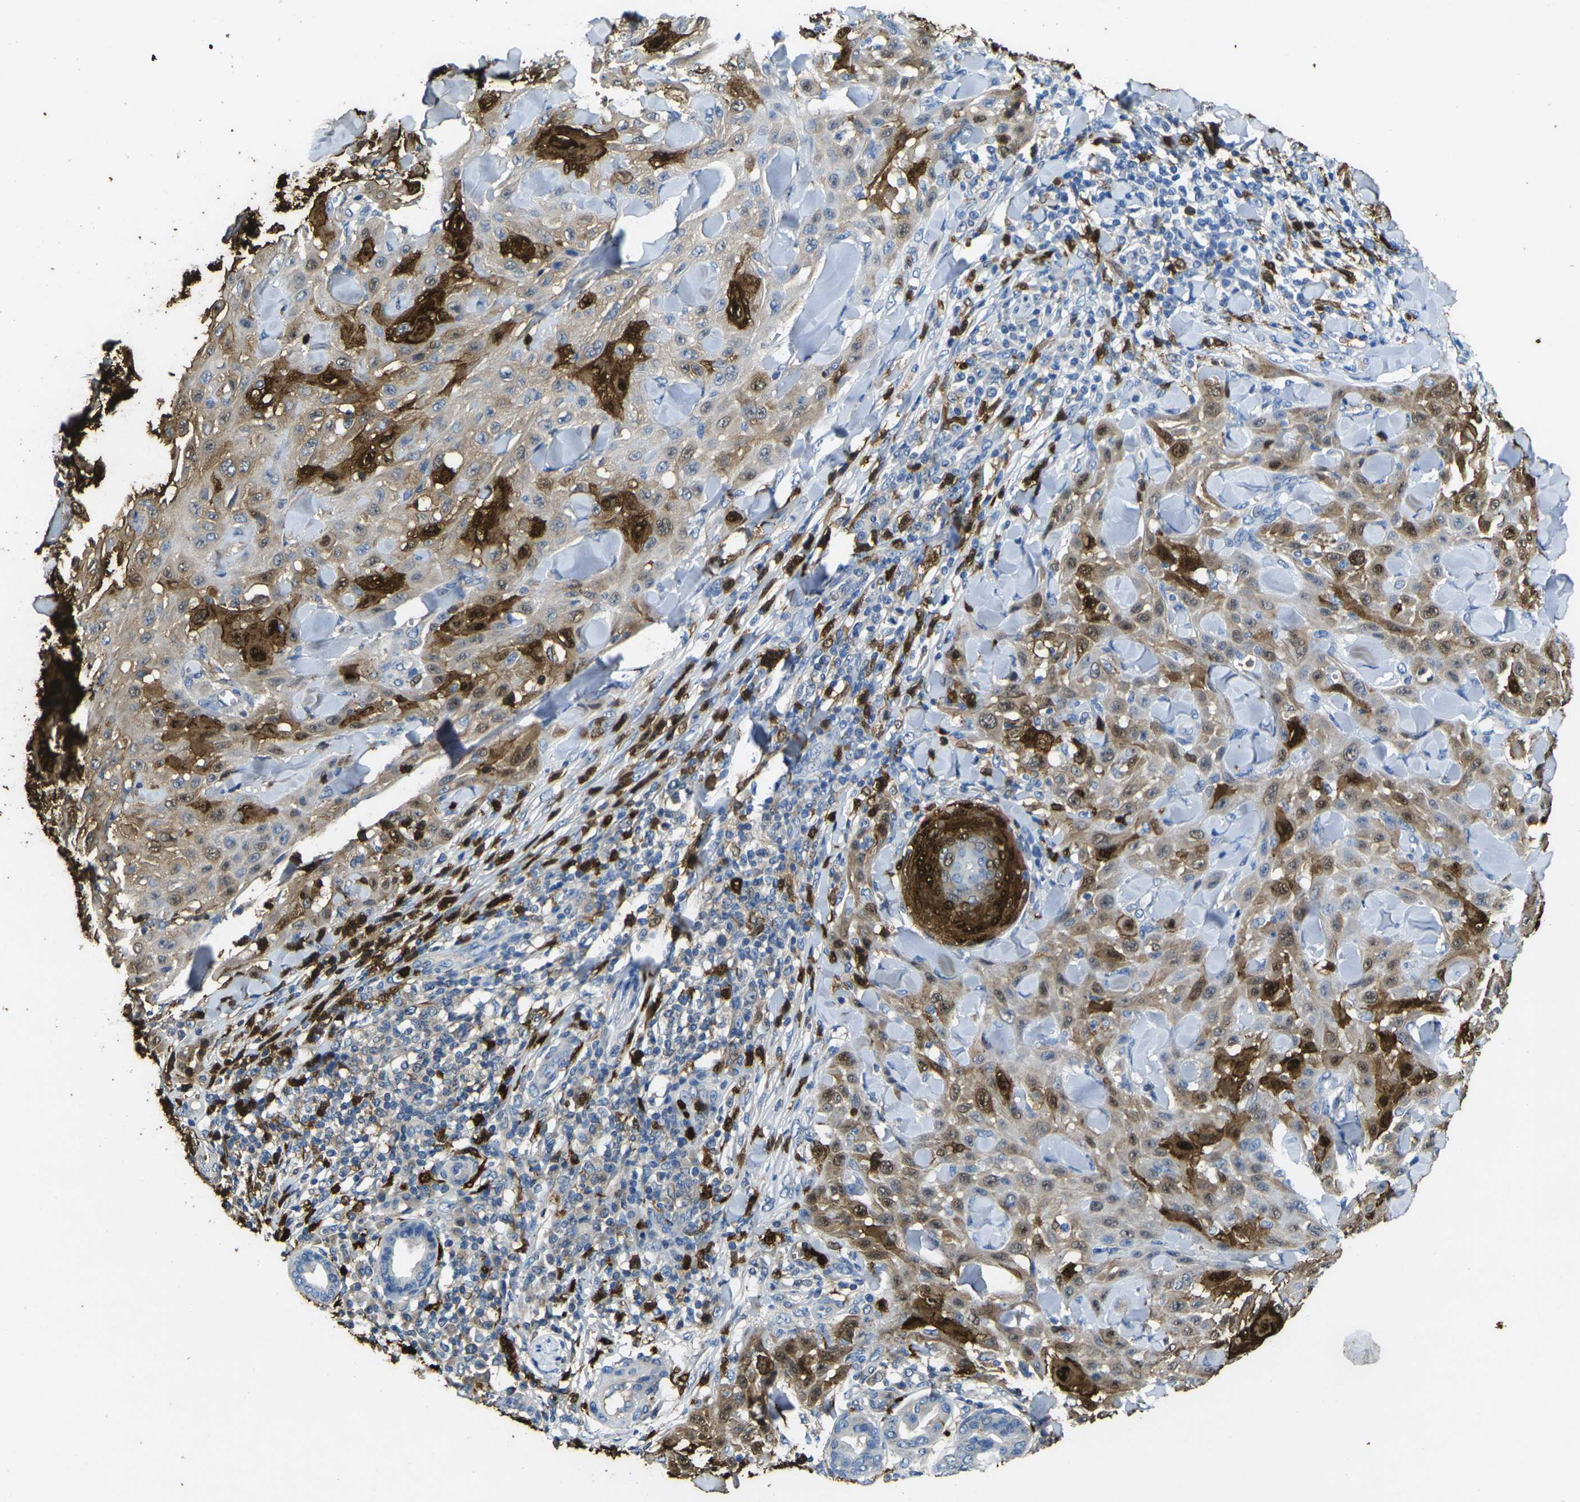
{"staining": {"intensity": "strong", "quantity": "25%-75%", "location": "cytoplasmic/membranous,nuclear"}, "tissue": "skin cancer", "cell_type": "Tumor cells", "image_type": "cancer", "snomed": [{"axis": "morphology", "description": "Squamous cell carcinoma, NOS"}, {"axis": "topography", "description": "Skin"}], "caption": "Squamous cell carcinoma (skin) stained with DAB (3,3'-diaminobenzidine) immunohistochemistry (IHC) exhibits high levels of strong cytoplasmic/membranous and nuclear staining in approximately 25%-75% of tumor cells.", "gene": "S100A9", "patient": {"sex": "male", "age": 24}}